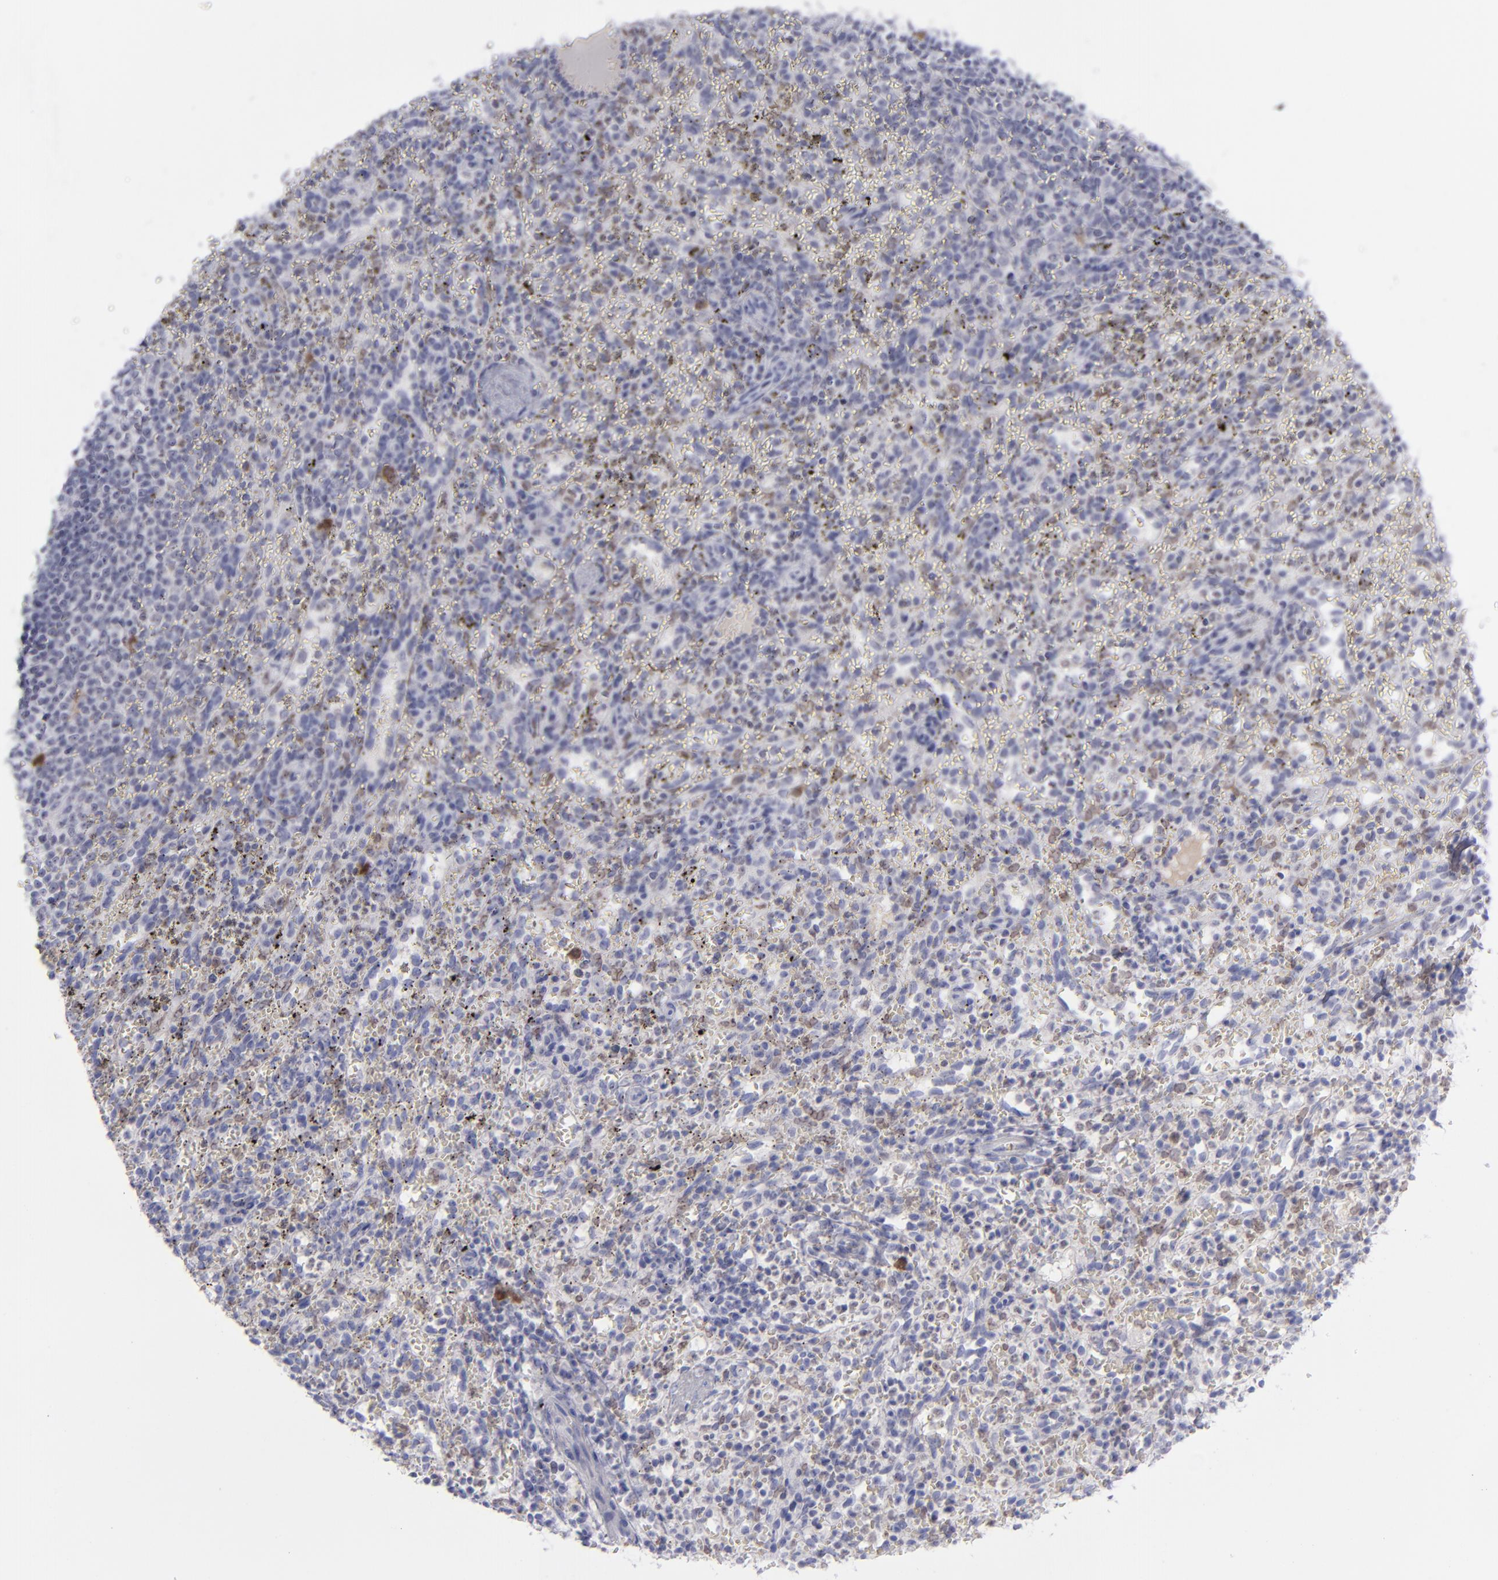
{"staining": {"intensity": "weak", "quantity": "<25%", "location": "cytoplasmic/membranous,nuclear"}, "tissue": "spleen", "cell_type": "Cells in red pulp", "image_type": "normal", "snomed": [{"axis": "morphology", "description": "Normal tissue, NOS"}, {"axis": "topography", "description": "Spleen"}], "caption": "An immunohistochemistry (IHC) histopathology image of unremarkable spleen is shown. There is no staining in cells in red pulp of spleen. Nuclei are stained in blue.", "gene": "AURKA", "patient": {"sex": "female", "age": 10}}